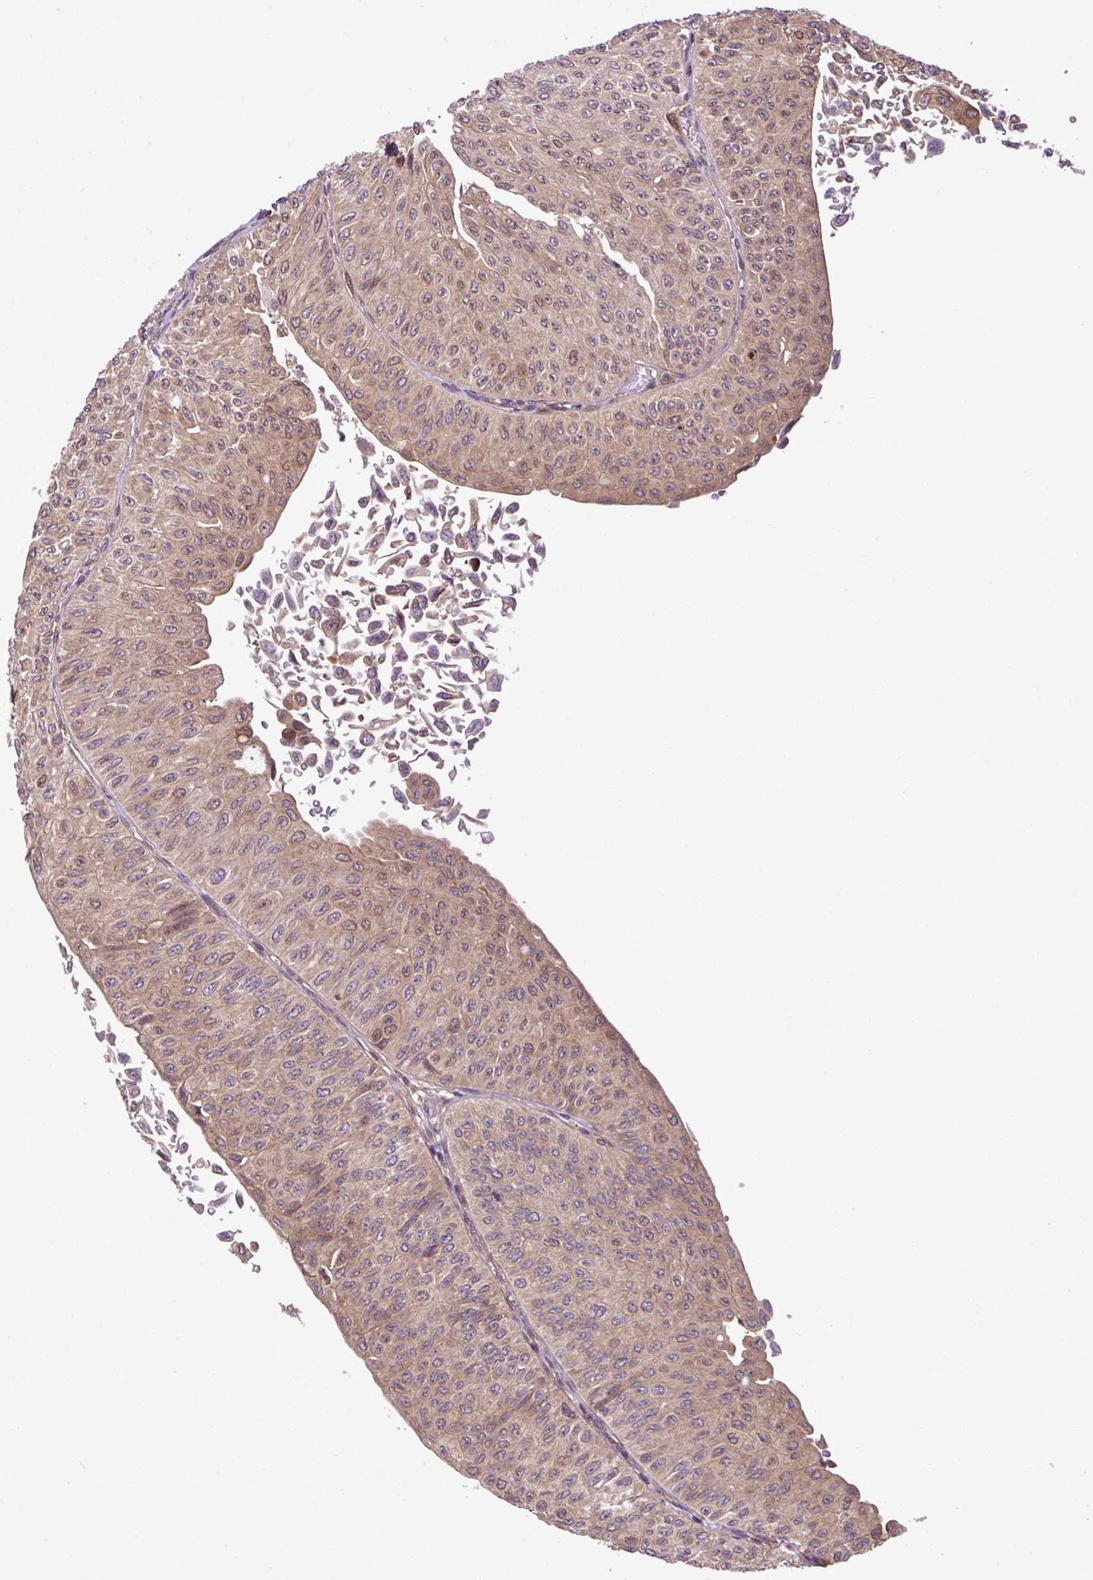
{"staining": {"intensity": "weak", "quantity": "25%-75%", "location": "cytoplasmic/membranous,nuclear"}, "tissue": "urothelial cancer", "cell_type": "Tumor cells", "image_type": "cancer", "snomed": [{"axis": "morphology", "description": "Urothelial carcinoma, NOS"}, {"axis": "topography", "description": "Urinary bladder"}], "caption": "The immunohistochemical stain shows weak cytoplasmic/membranous and nuclear positivity in tumor cells of transitional cell carcinoma tissue.", "gene": "DLGAP4", "patient": {"sex": "male", "age": 59}}